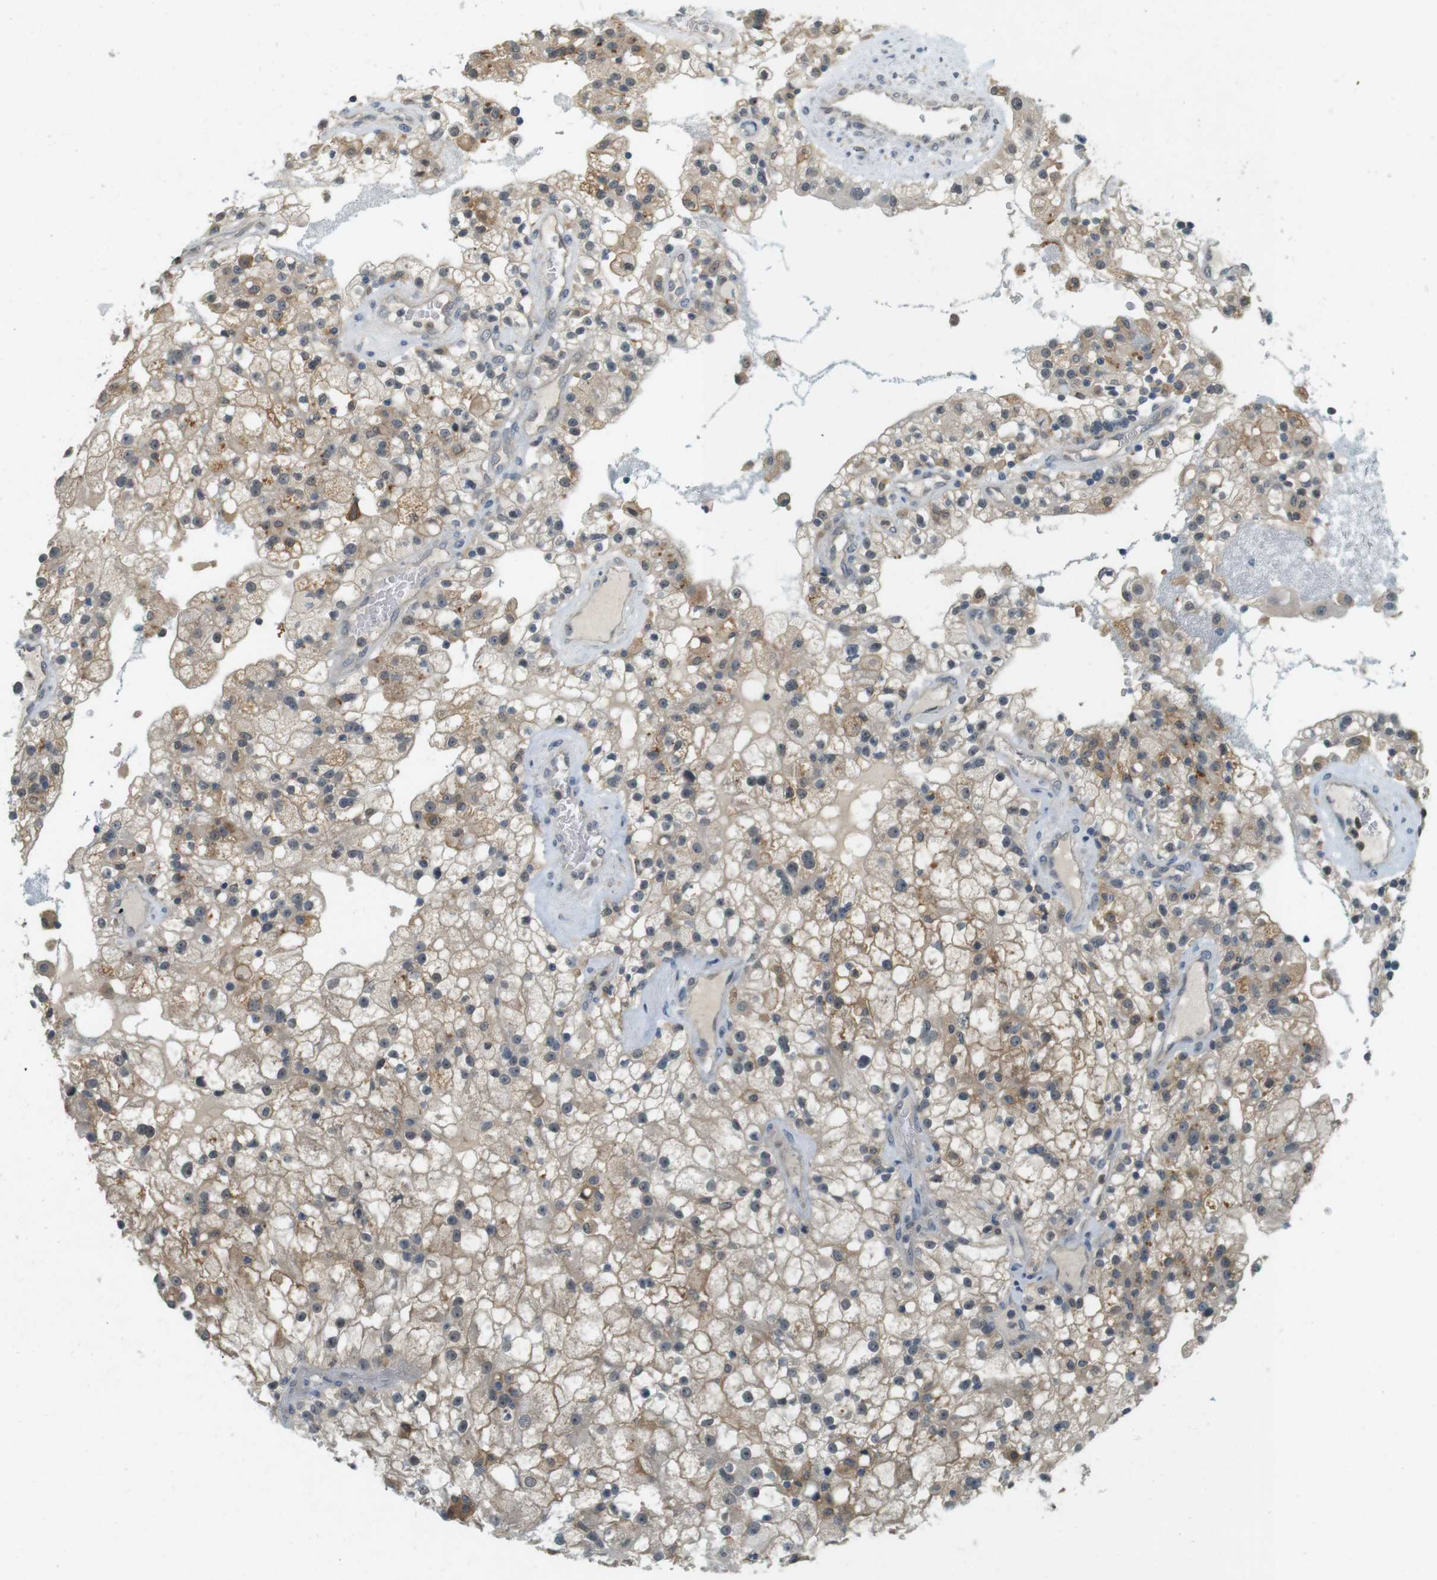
{"staining": {"intensity": "moderate", "quantity": "25%-75%", "location": "cytoplasmic/membranous,nuclear"}, "tissue": "renal cancer", "cell_type": "Tumor cells", "image_type": "cancer", "snomed": [{"axis": "morphology", "description": "Adenocarcinoma, NOS"}, {"axis": "topography", "description": "Kidney"}], "caption": "About 25%-75% of tumor cells in renal adenocarcinoma demonstrate moderate cytoplasmic/membranous and nuclear protein positivity as visualized by brown immunohistochemical staining.", "gene": "CDK14", "patient": {"sex": "female", "age": 52}}